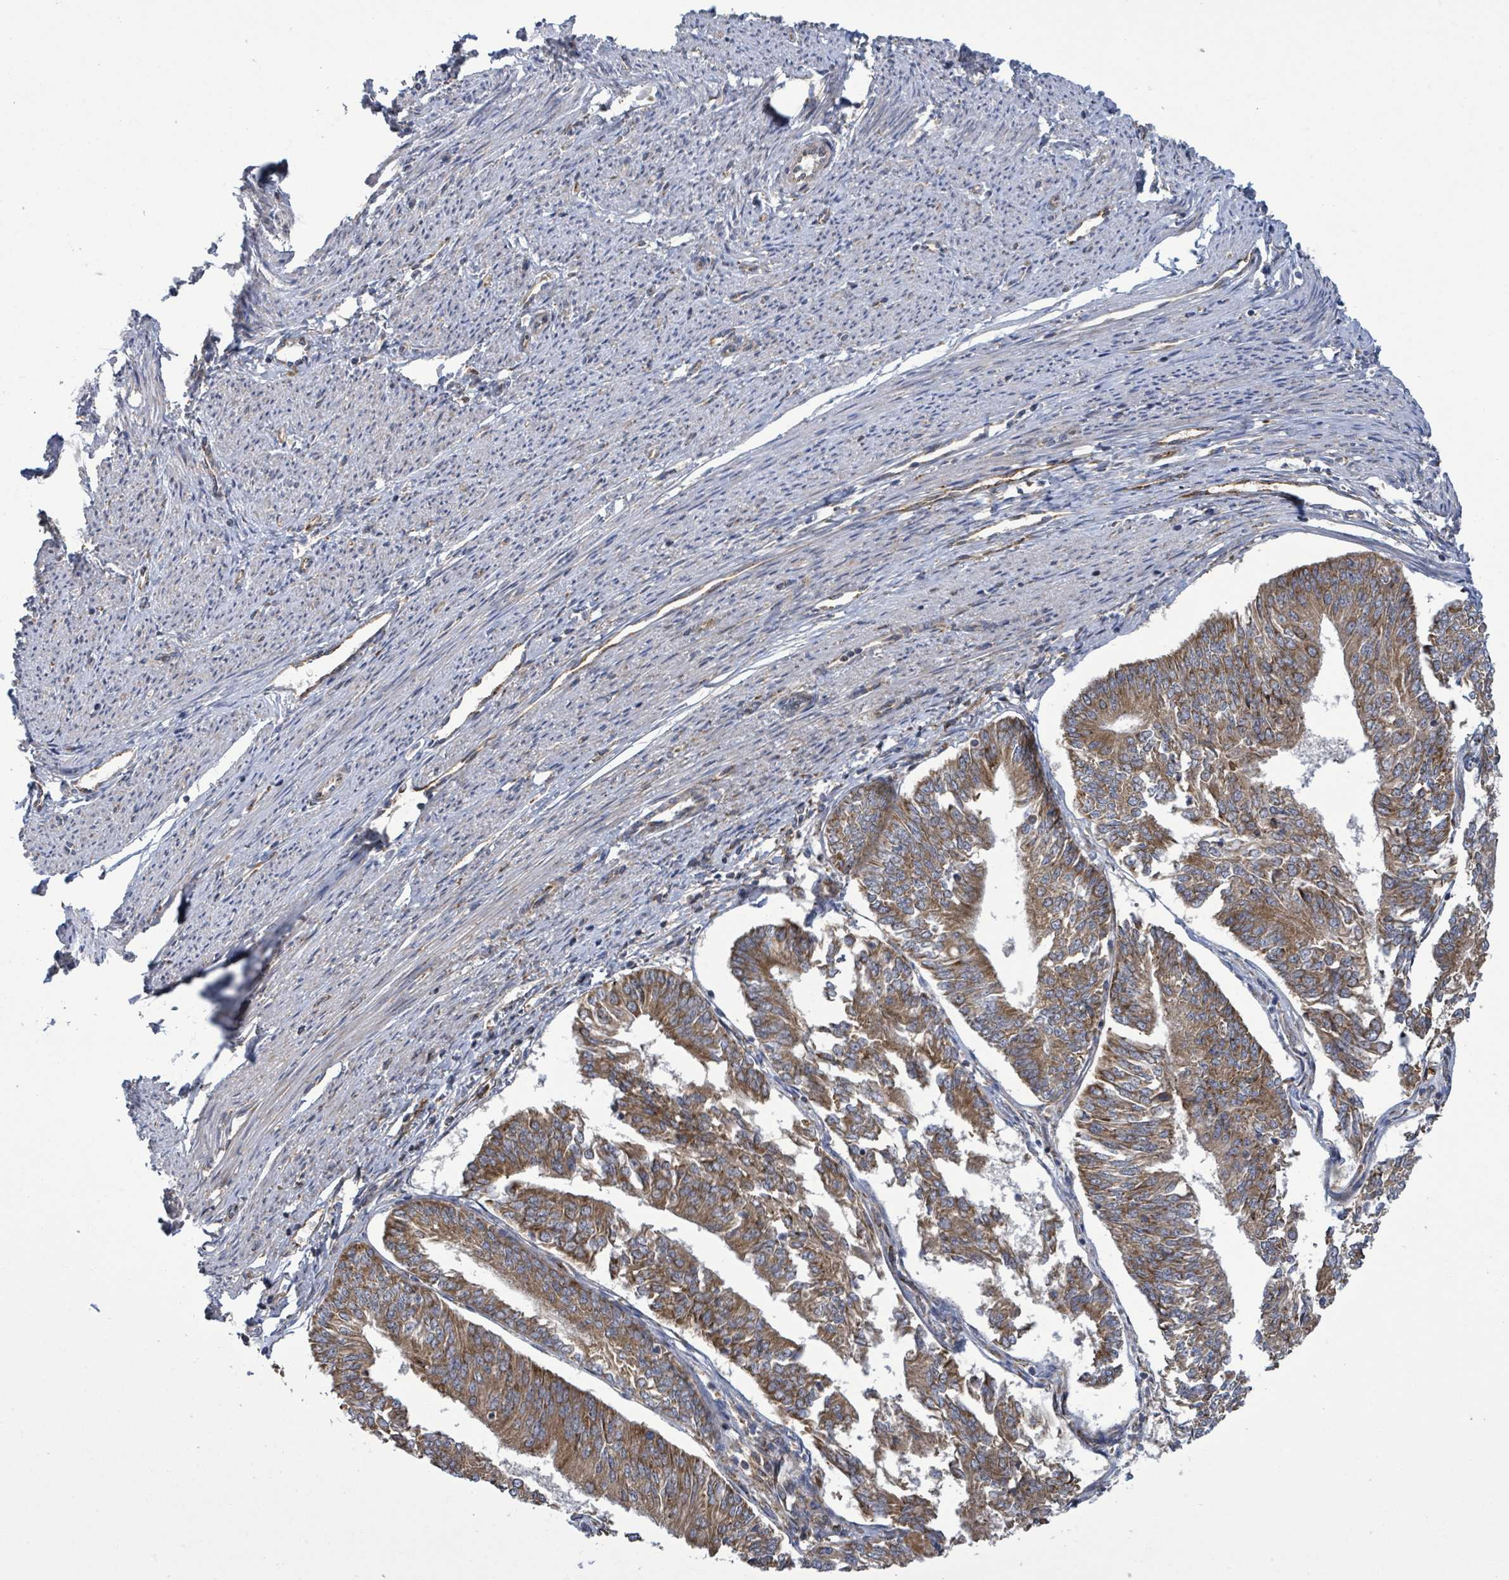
{"staining": {"intensity": "moderate", "quantity": ">75%", "location": "cytoplasmic/membranous"}, "tissue": "endometrial cancer", "cell_type": "Tumor cells", "image_type": "cancer", "snomed": [{"axis": "morphology", "description": "Adenocarcinoma, NOS"}, {"axis": "topography", "description": "Endometrium"}], "caption": "DAB immunohistochemical staining of endometrial cancer (adenocarcinoma) reveals moderate cytoplasmic/membranous protein staining in about >75% of tumor cells.", "gene": "NOMO1", "patient": {"sex": "female", "age": 58}}